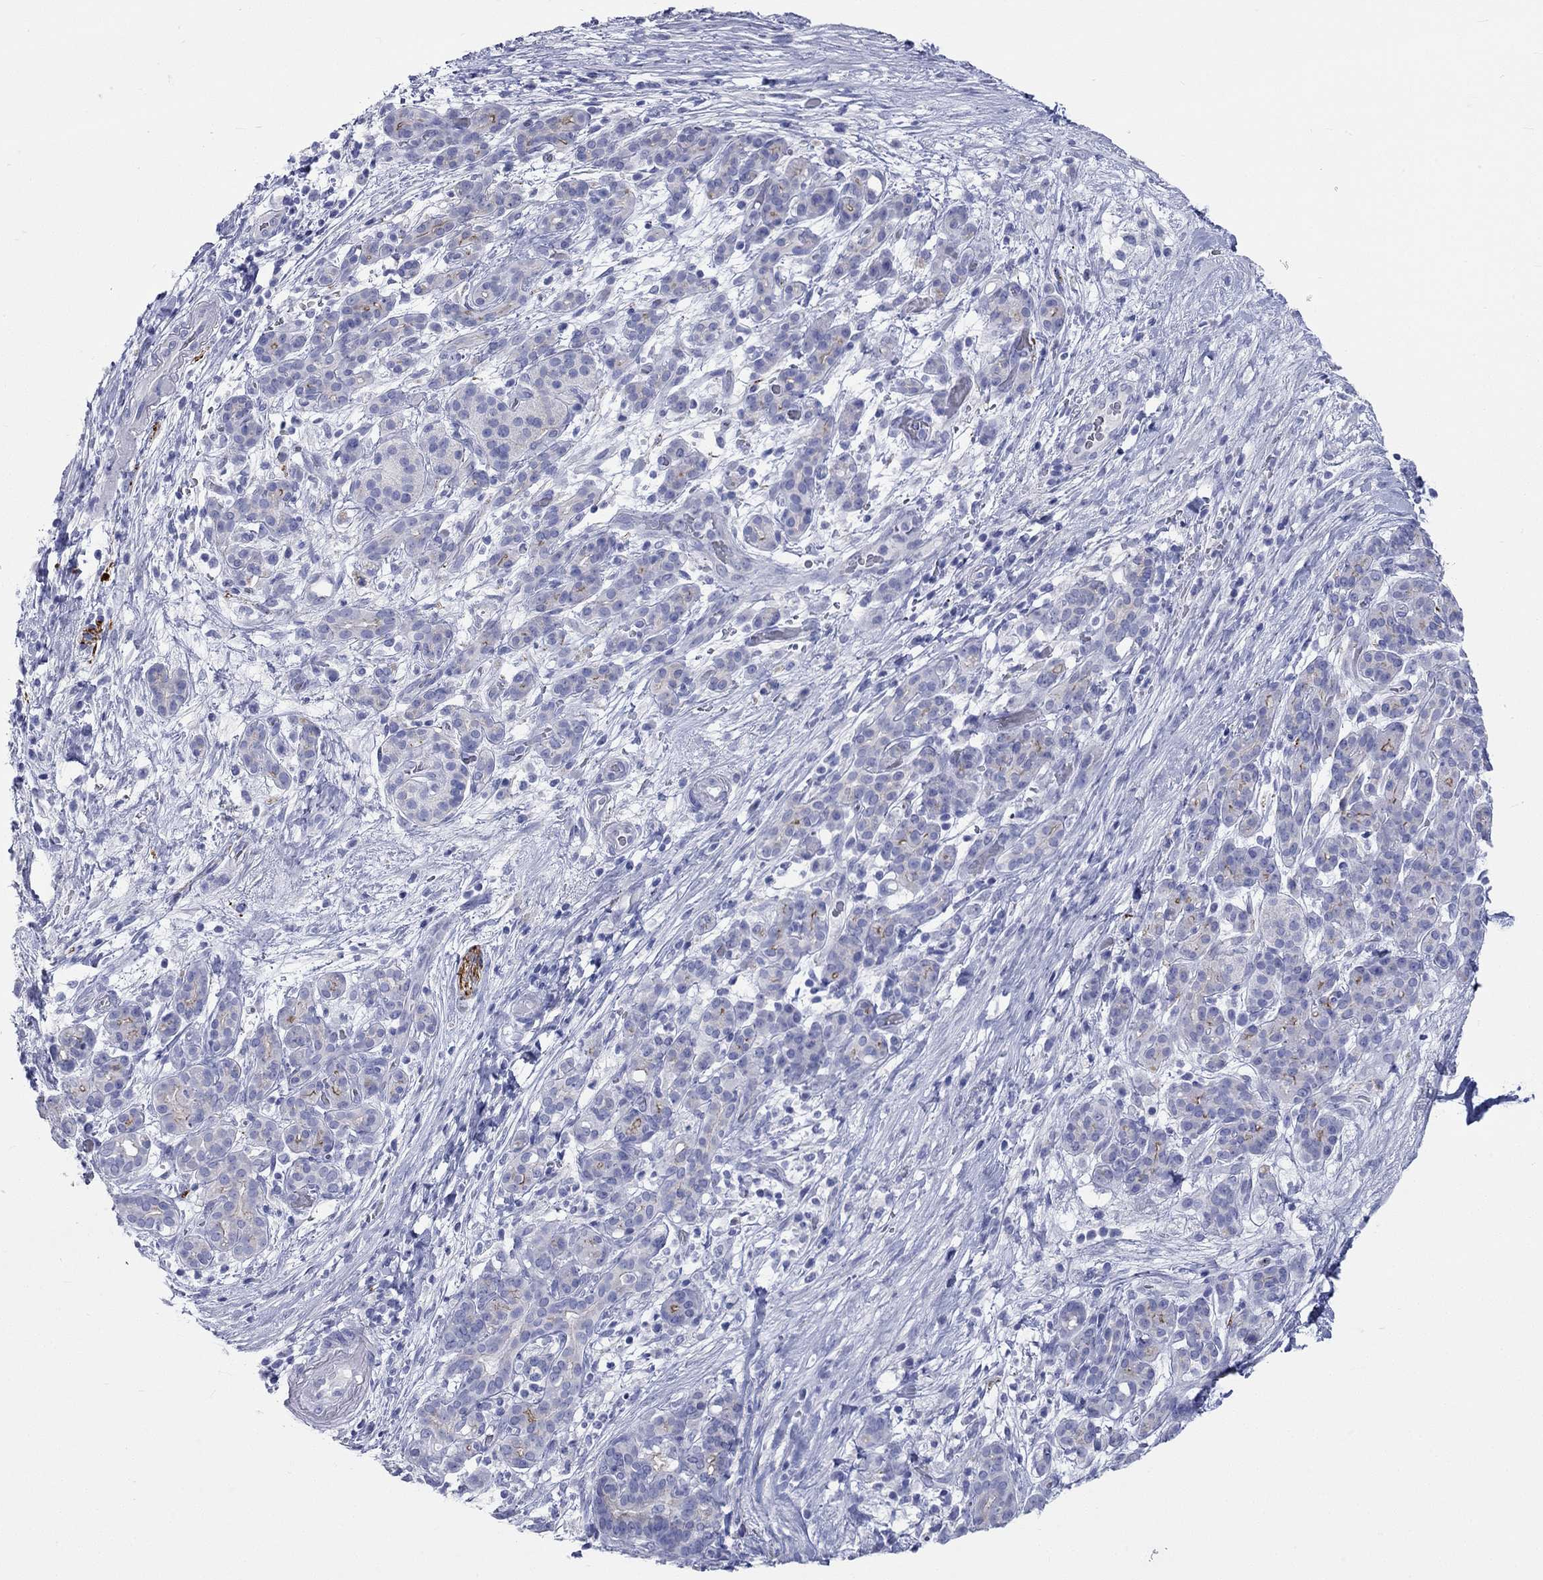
{"staining": {"intensity": "strong", "quantity": "<25%", "location": "cytoplasmic/membranous"}, "tissue": "pancreatic cancer", "cell_type": "Tumor cells", "image_type": "cancer", "snomed": [{"axis": "morphology", "description": "Adenocarcinoma, NOS"}, {"axis": "topography", "description": "Pancreas"}], "caption": "The image displays staining of pancreatic cancer, revealing strong cytoplasmic/membranous protein positivity (brown color) within tumor cells. The staining was performed using DAB (3,3'-diaminobenzidine) to visualize the protein expression in brown, while the nuclei were stained in blue with hematoxylin (Magnification: 20x).", "gene": "SPATA9", "patient": {"sex": "male", "age": 44}}